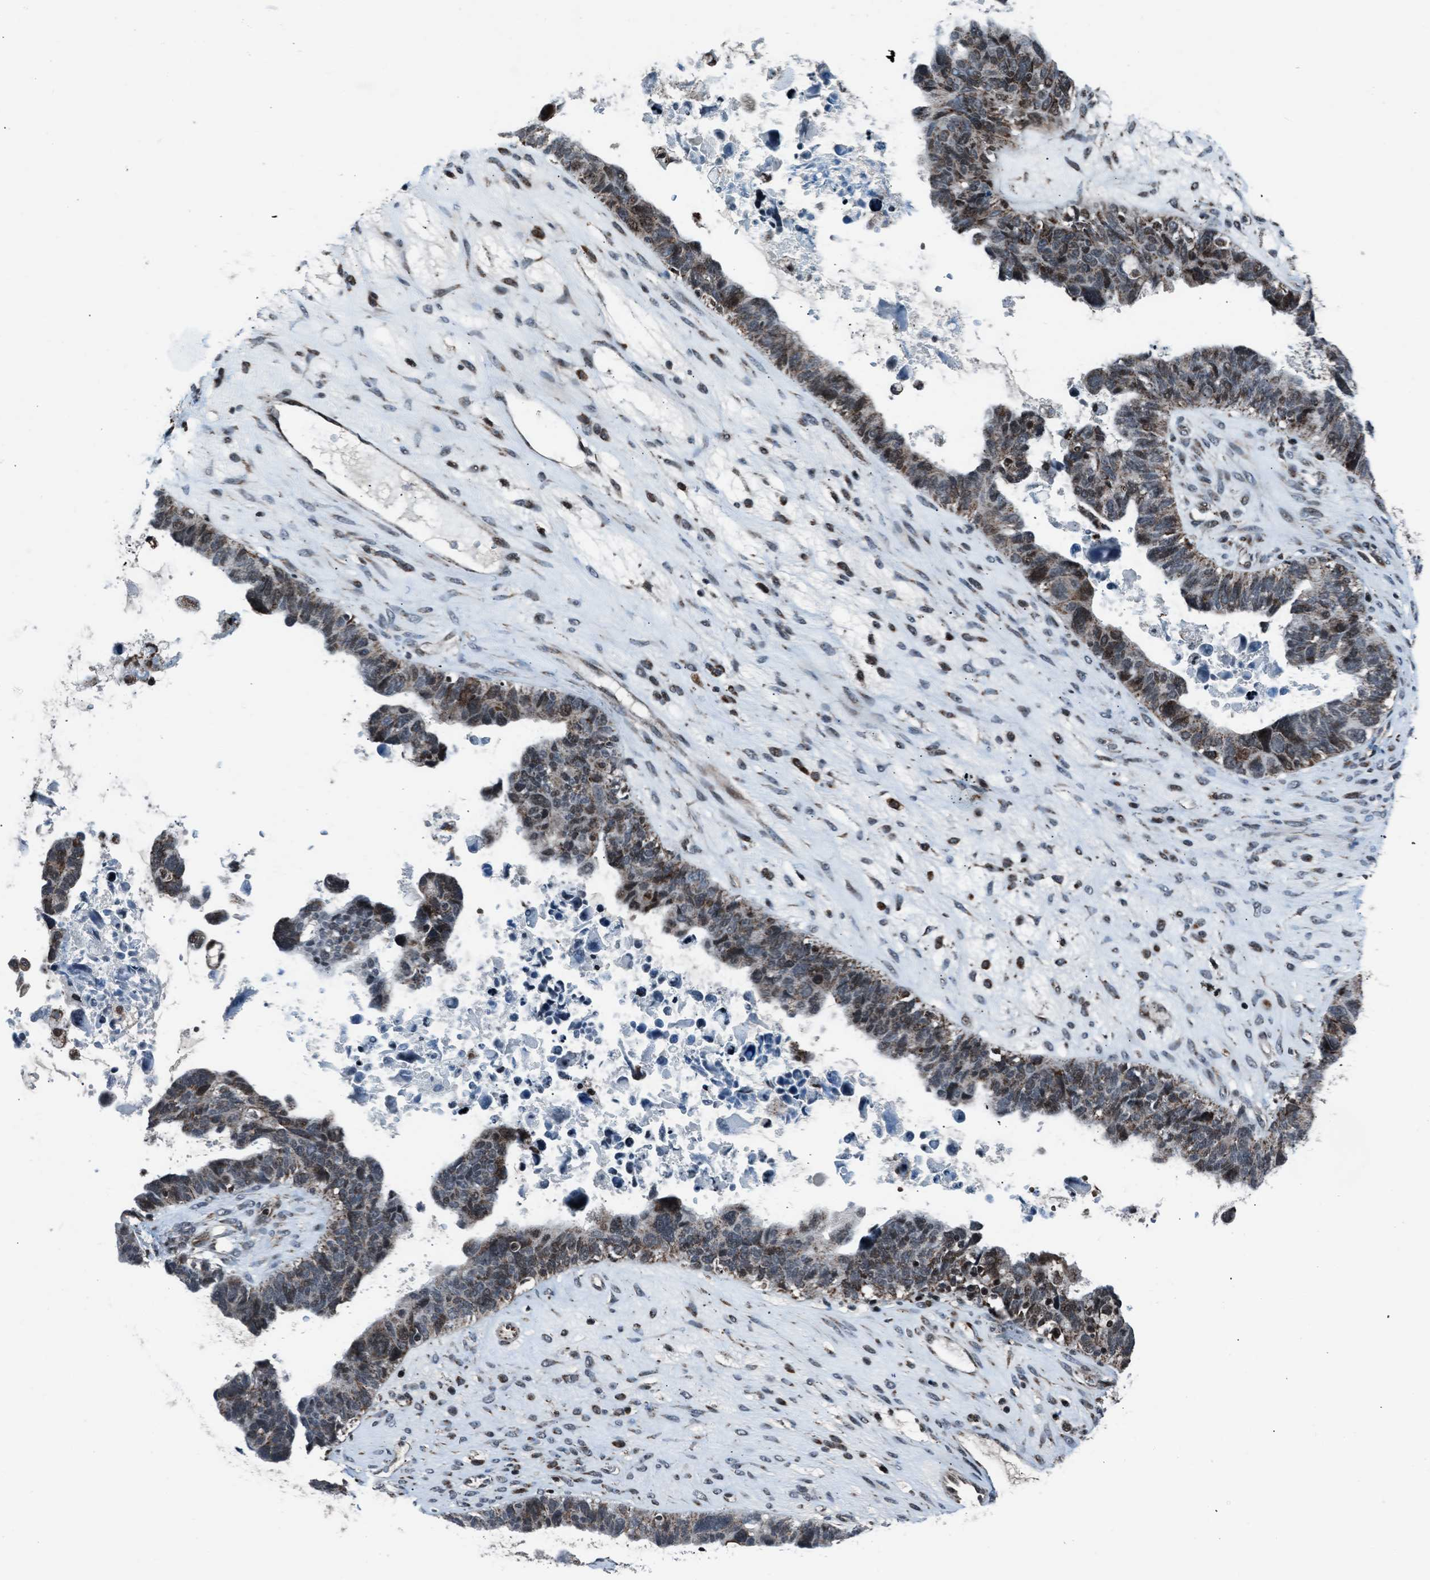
{"staining": {"intensity": "moderate", "quantity": "25%-75%", "location": "cytoplasmic/membranous,nuclear"}, "tissue": "ovarian cancer", "cell_type": "Tumor cells", "image_type": "cancer", "snomed": [{"axis": "morphology", "description": "Cystadenocarcinoma, serous, NOS"}, {"axis": "topography", "description": "Ovary"}], "caption": "This photomicrograph exhibits IHC staining of serous cystadenocarcinoma (ovarian), with medium moderate cytoplasmic/membranous and nuclear expression in approximately 25%-75% of tumor cells.", "gene": "MORC3", "patient": {"sex": "female", "age": 79}}